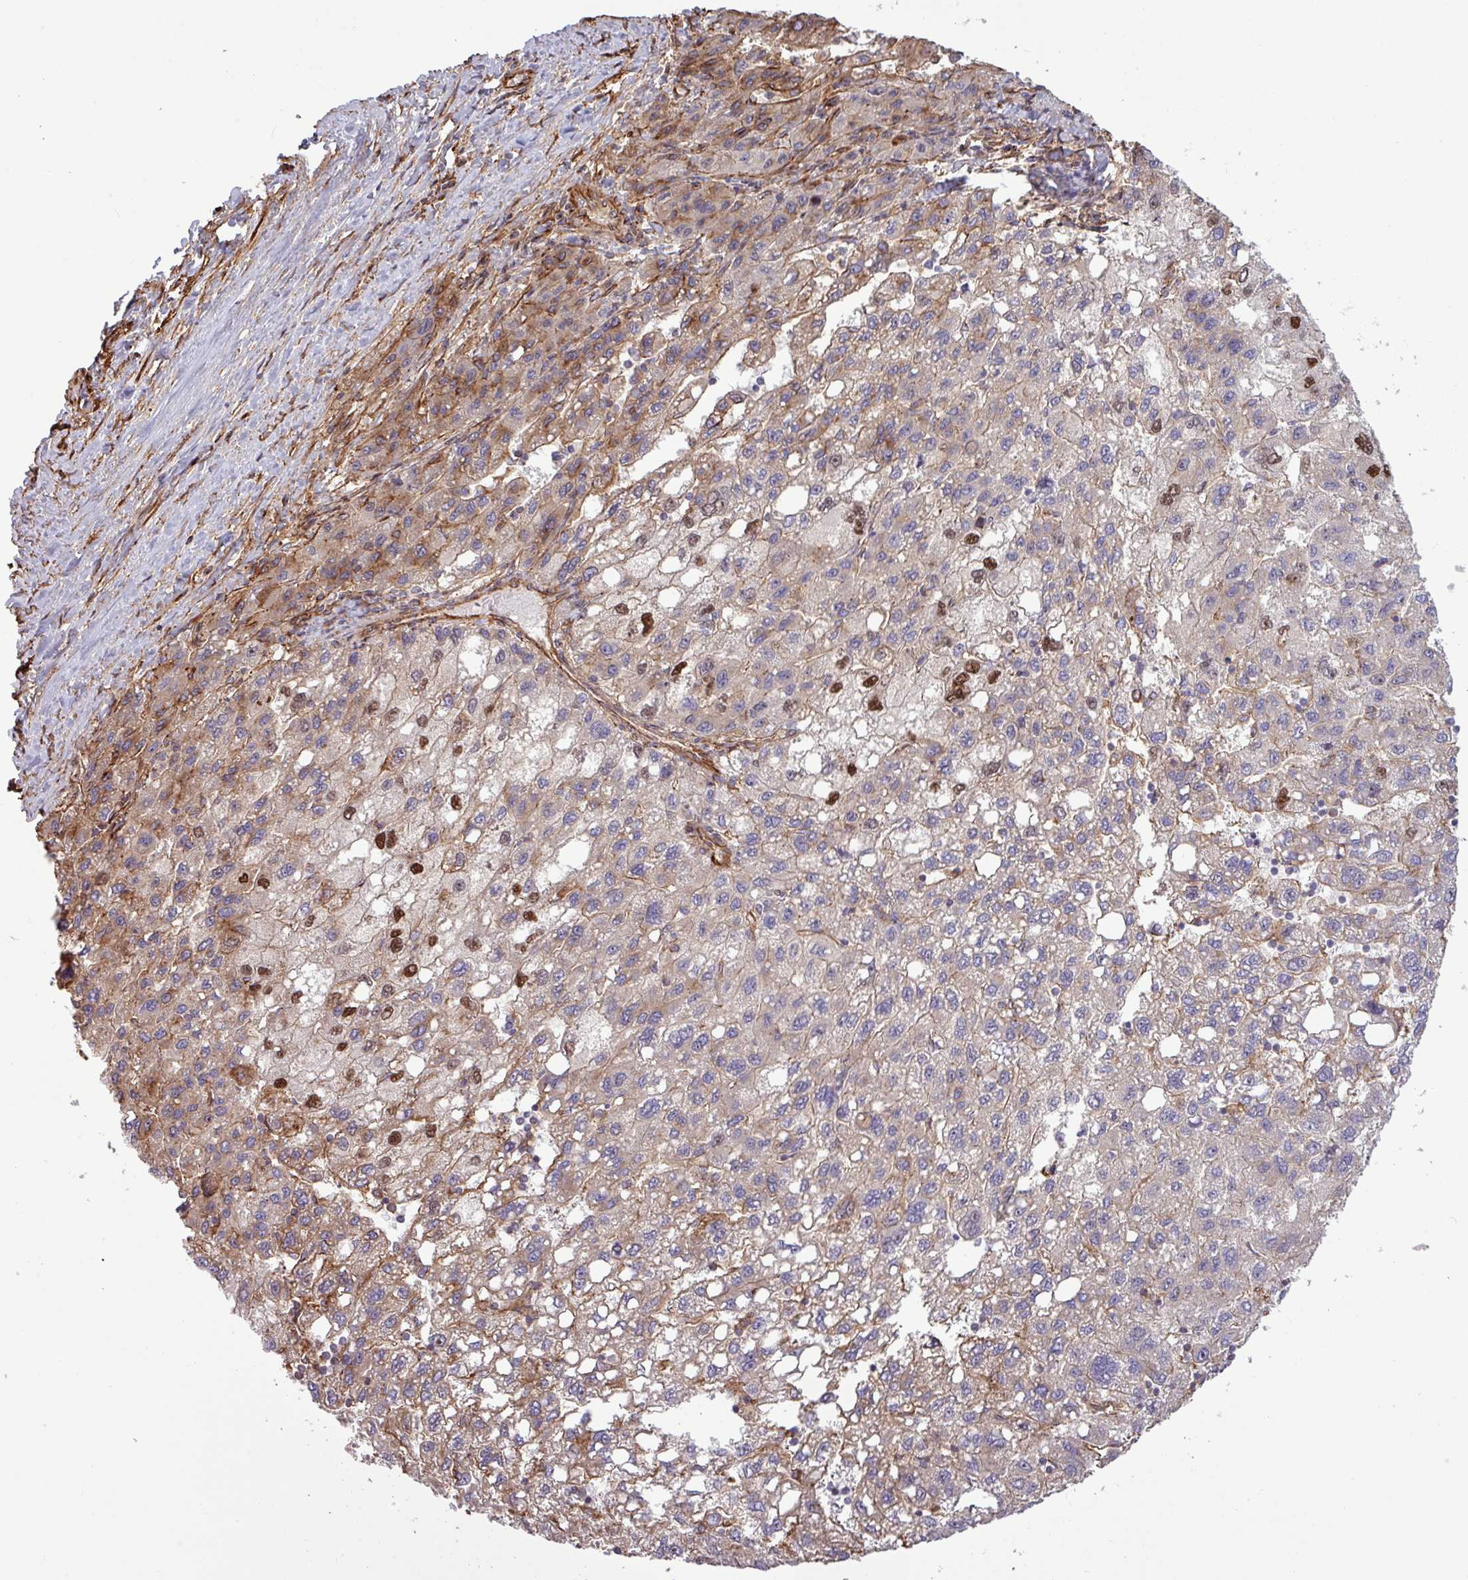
{"staining": {"intensity": "weak", "quantity": "<25%", "location": "cytoplasmic/membranous"}, "tissue": "liver cancer", "cell_type": "Tumor cells", "image_type": "cancer", "snomed": [{"axis": "morphology", "description": "Carcinoma, Hepatocellular, NOS"}, {"axis": "topography", "description": "Liver"}], "caption": "Liver cancer (hepatocellular carcinoma) was stained to show a protein in brown. There is no significant staining in tumor cells.", "gene": "ZNF300", "patient": {"sex": "female", "age": 82}}